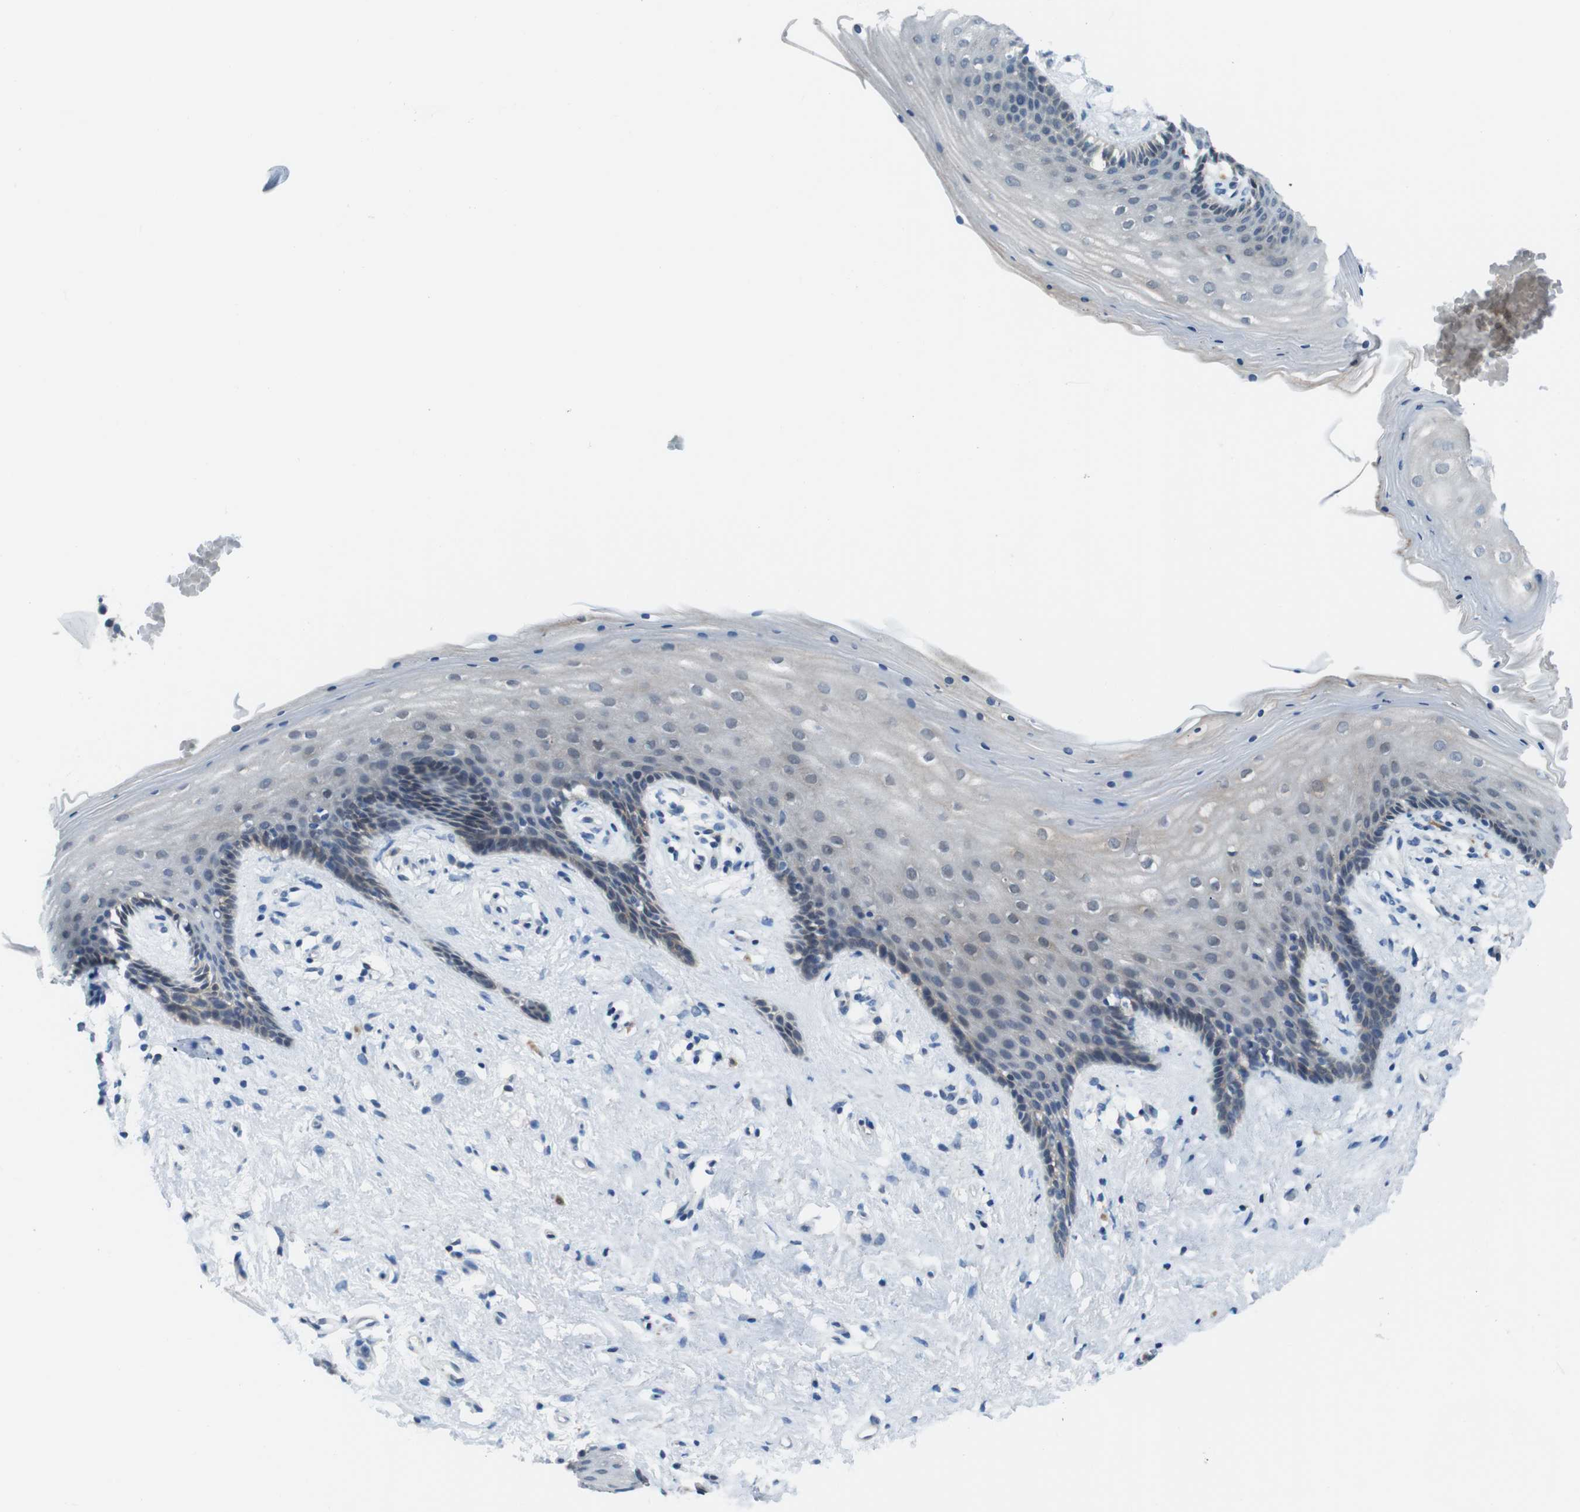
{"staining": {"intensity": "weak", "quantity": "<25%", "location": "nuclear"}, "tissue": "vagina", "cell_type": "Squamous epithelial cells", "image_type": "normal", "snomed": [{"axis": "morphology", "description": "Normal tissue, NOS"}, {"axis": "topography", "description": "Vagina"}], "caption": "Human vagina stained for a protein using immunohistochemistry (IHC) demonstrates no positivity in squamous epithelial cells.", "gene": "NANOS2", "patient": {"sex": "female", "age": 44}}